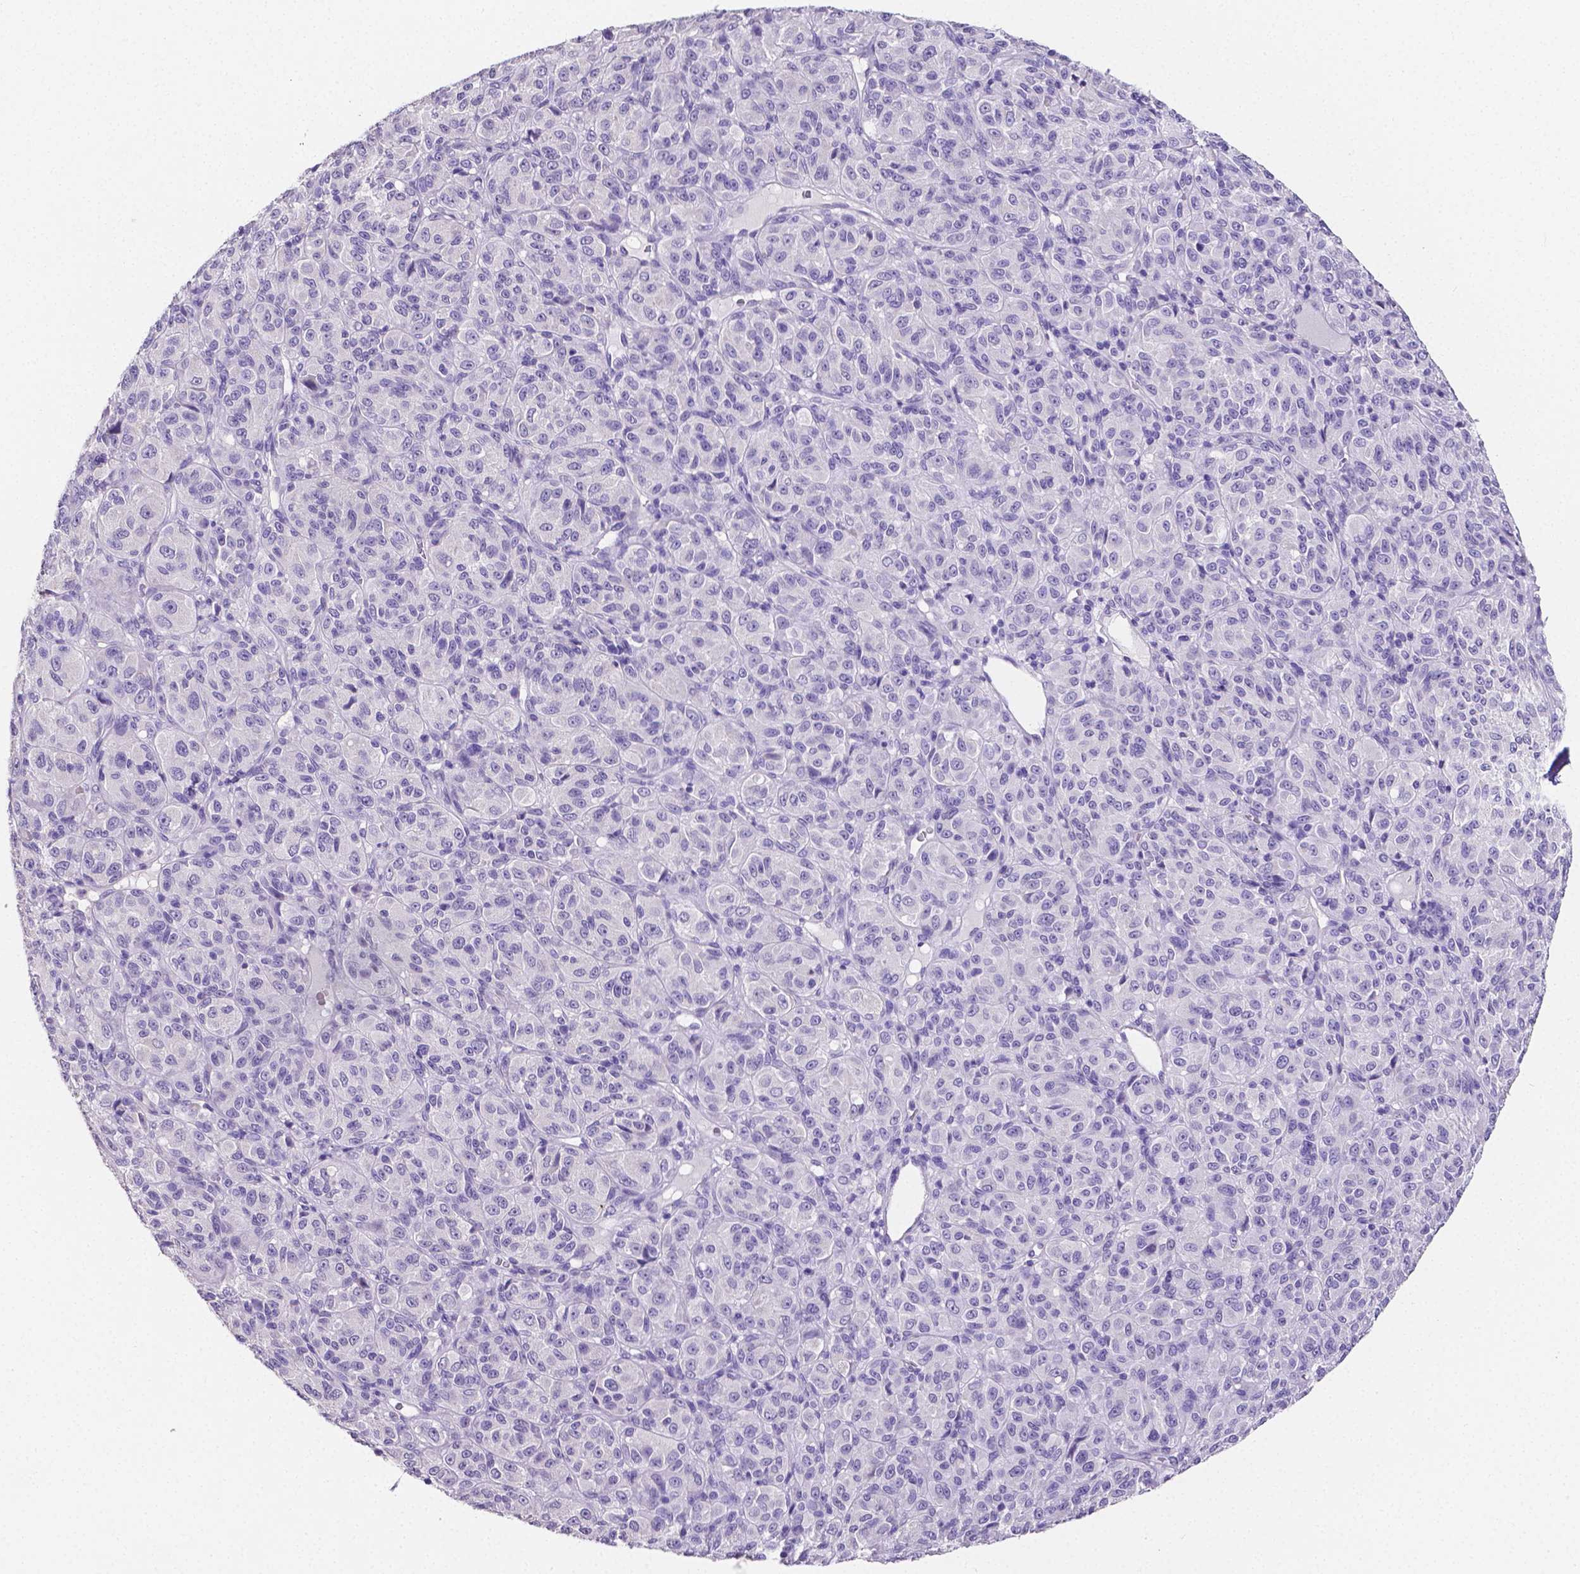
{"staining": {"intensity": "negative", "quantity": "none", "location": "none"}, "tissue": "melanoma", "cell_type": "Tumor cells", "image_type": "cancer", "snomed": [{"axis": "morphology", "description": "Malignant melanoma, Metastatic site"}, {"axis": "topography", "description": "Brain"}], "caption": "Immunohistochemical staining of malignant melanoma (metastatic site) demonstrates no significant positivity in tumor cells. Brightfield microscopy of immunohistochemistry stained with DAB (brown) and hematoxylin (blue), captured at high magnification.", "gene": "SLC22A2", "patient": {"sex": "female", "age": 56}}